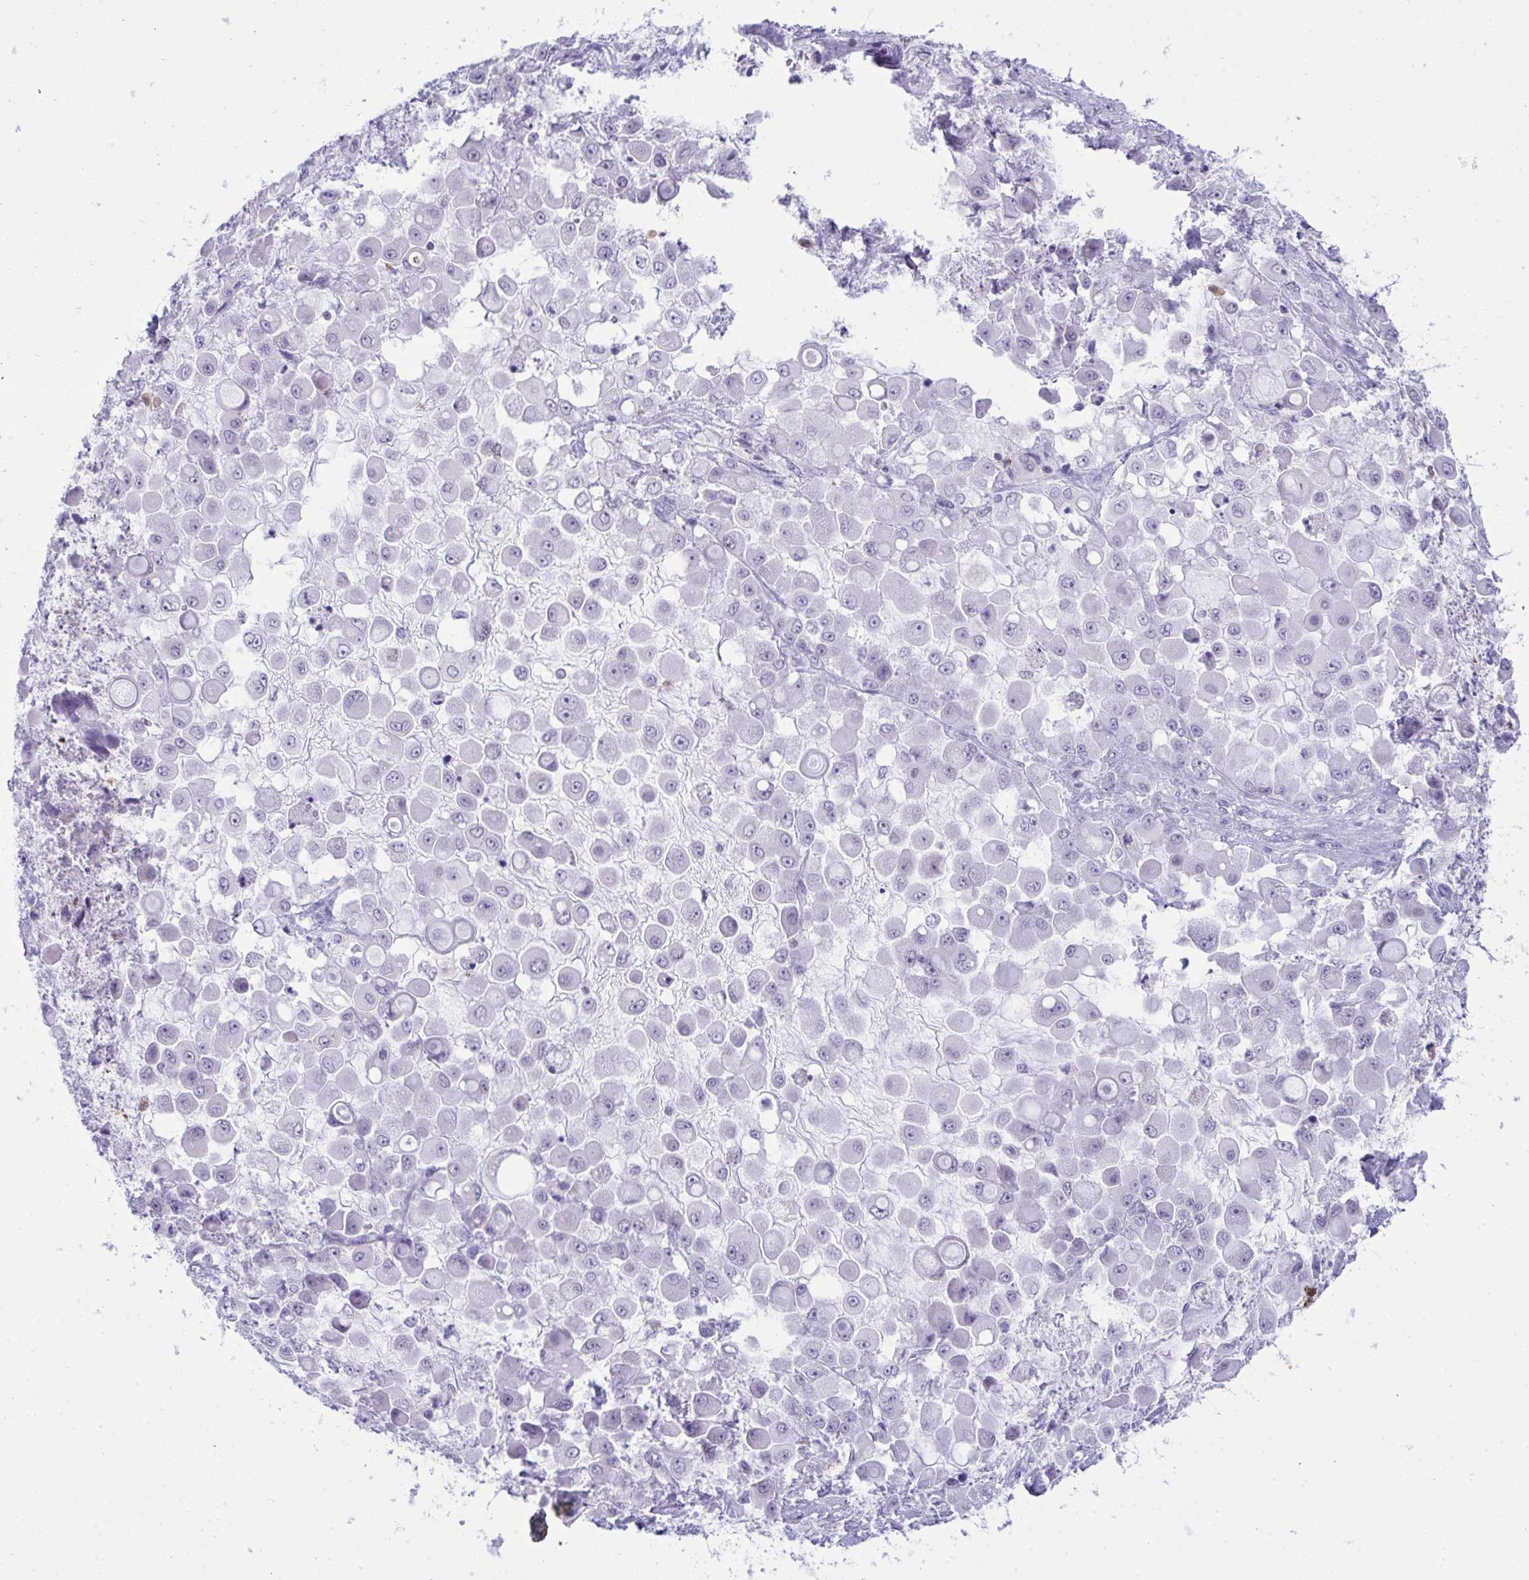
{"staining": {"intensity": "negative", "quantity": "none", "location": "none"}, "tissue": "stomach cancer", "cell_type": "Tumor cells", "image_type": "cancer", "snomed": [{"axis": "morphology", "description": "Adenocarcinoma, NOS"}, {"axis": "topography", "description": "Stomach"}], "caption": "An immunohistochemistry image of adenocarcinoma (stomach) is shown. There is no staining in tumor cells of adenocarcinoma (stomach). Brightfield microscopy of IHC stained with DAB (3,3'-diaminobenzidine) (brown) and hematoxylin (blue), captured at high magnification.", "gene": "PLA2G12B", "patient": {"sex": "female", "age": 76}}